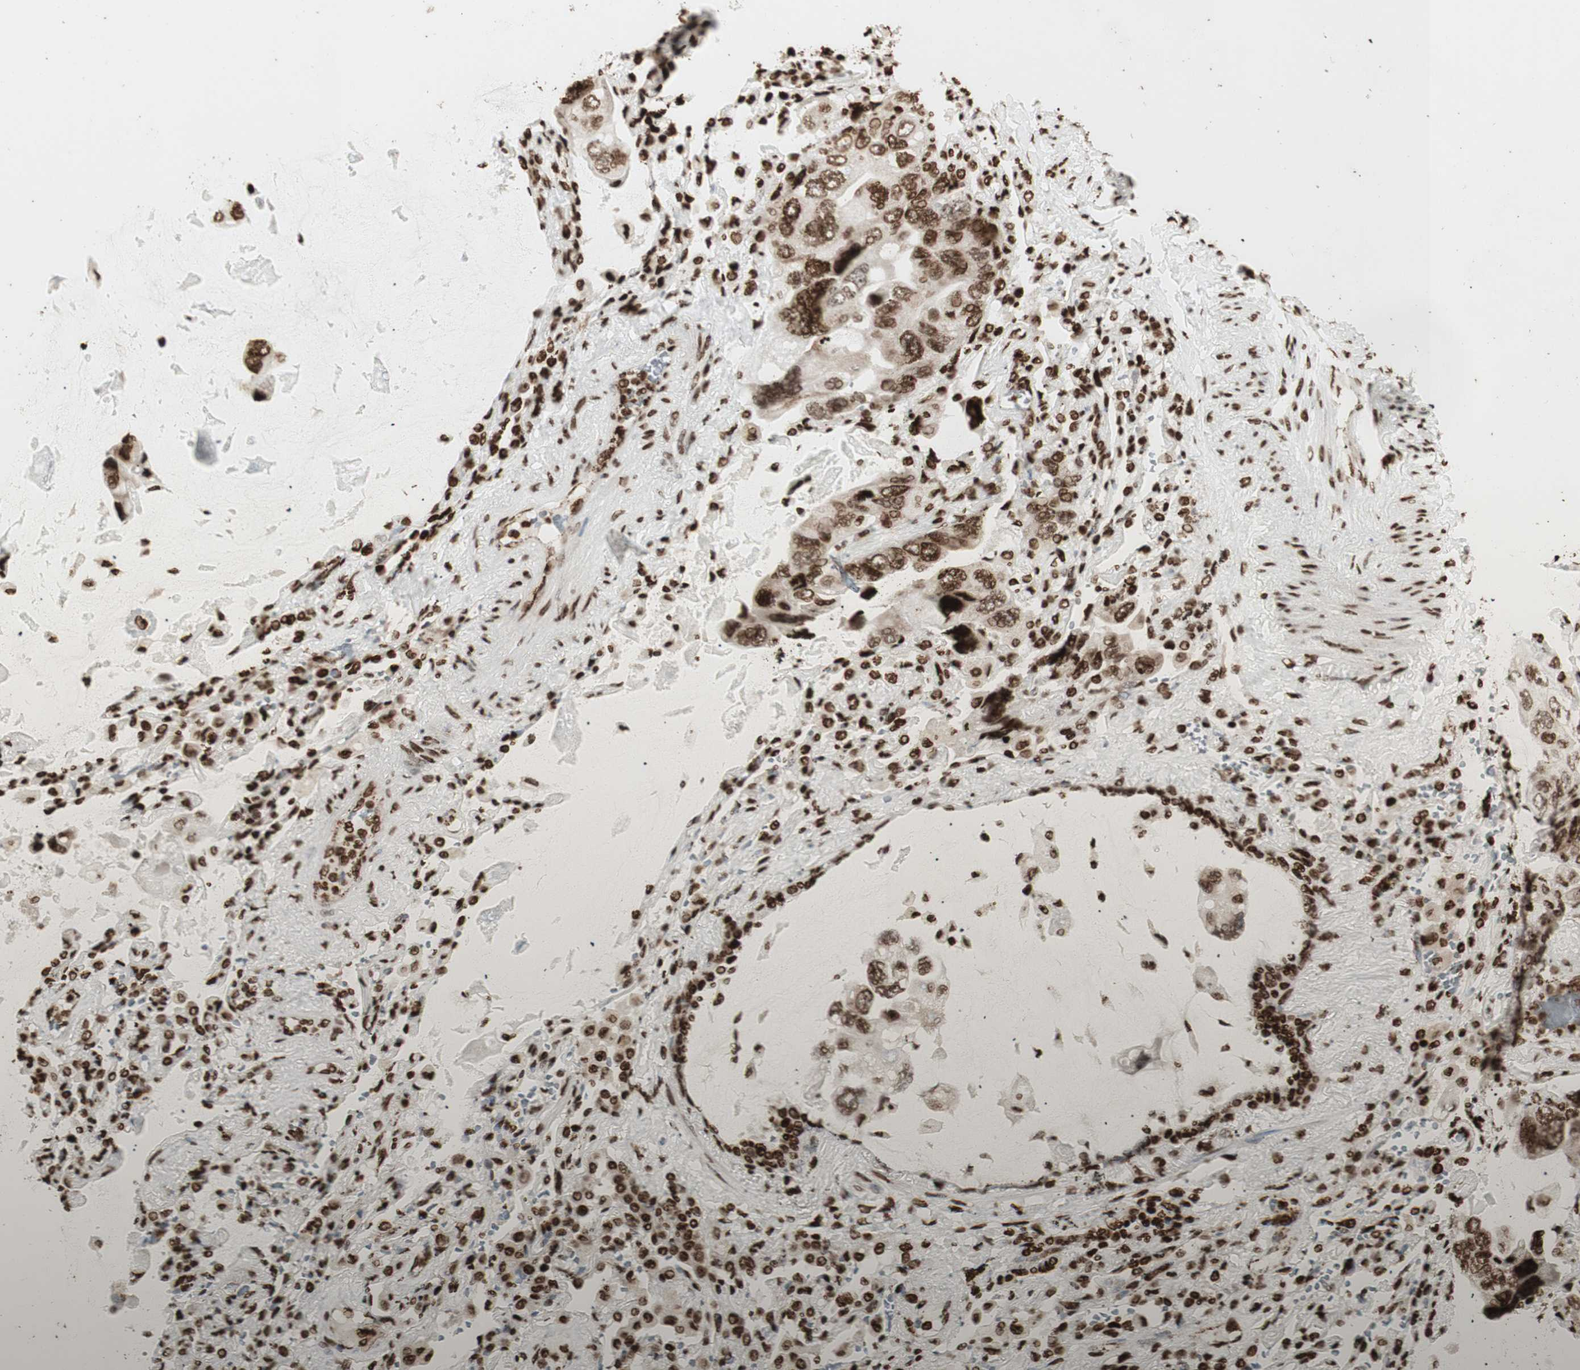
{"staining": {"intensity": "strong", "quantity": ">75%", "location": "cytoplasmic/membranous,nuclear"}, "tissue": "lung cancer", "cell_type": "Tumor cells", "image_type": "cancer", "snomed": [{"axis": "morphology", "description": "Squamous cell carcinoma, NOS"}, {"axis": "topography", "description": "Lung"}], "caption": "Lung cancer stained with immunohistochemistry exhibits strong cytoplasmic/membranous and nuclear expression in approximately >75% of tumor cells.", "gene": "NCAPD2", "patient": {"sex": "female", "age": 73}}